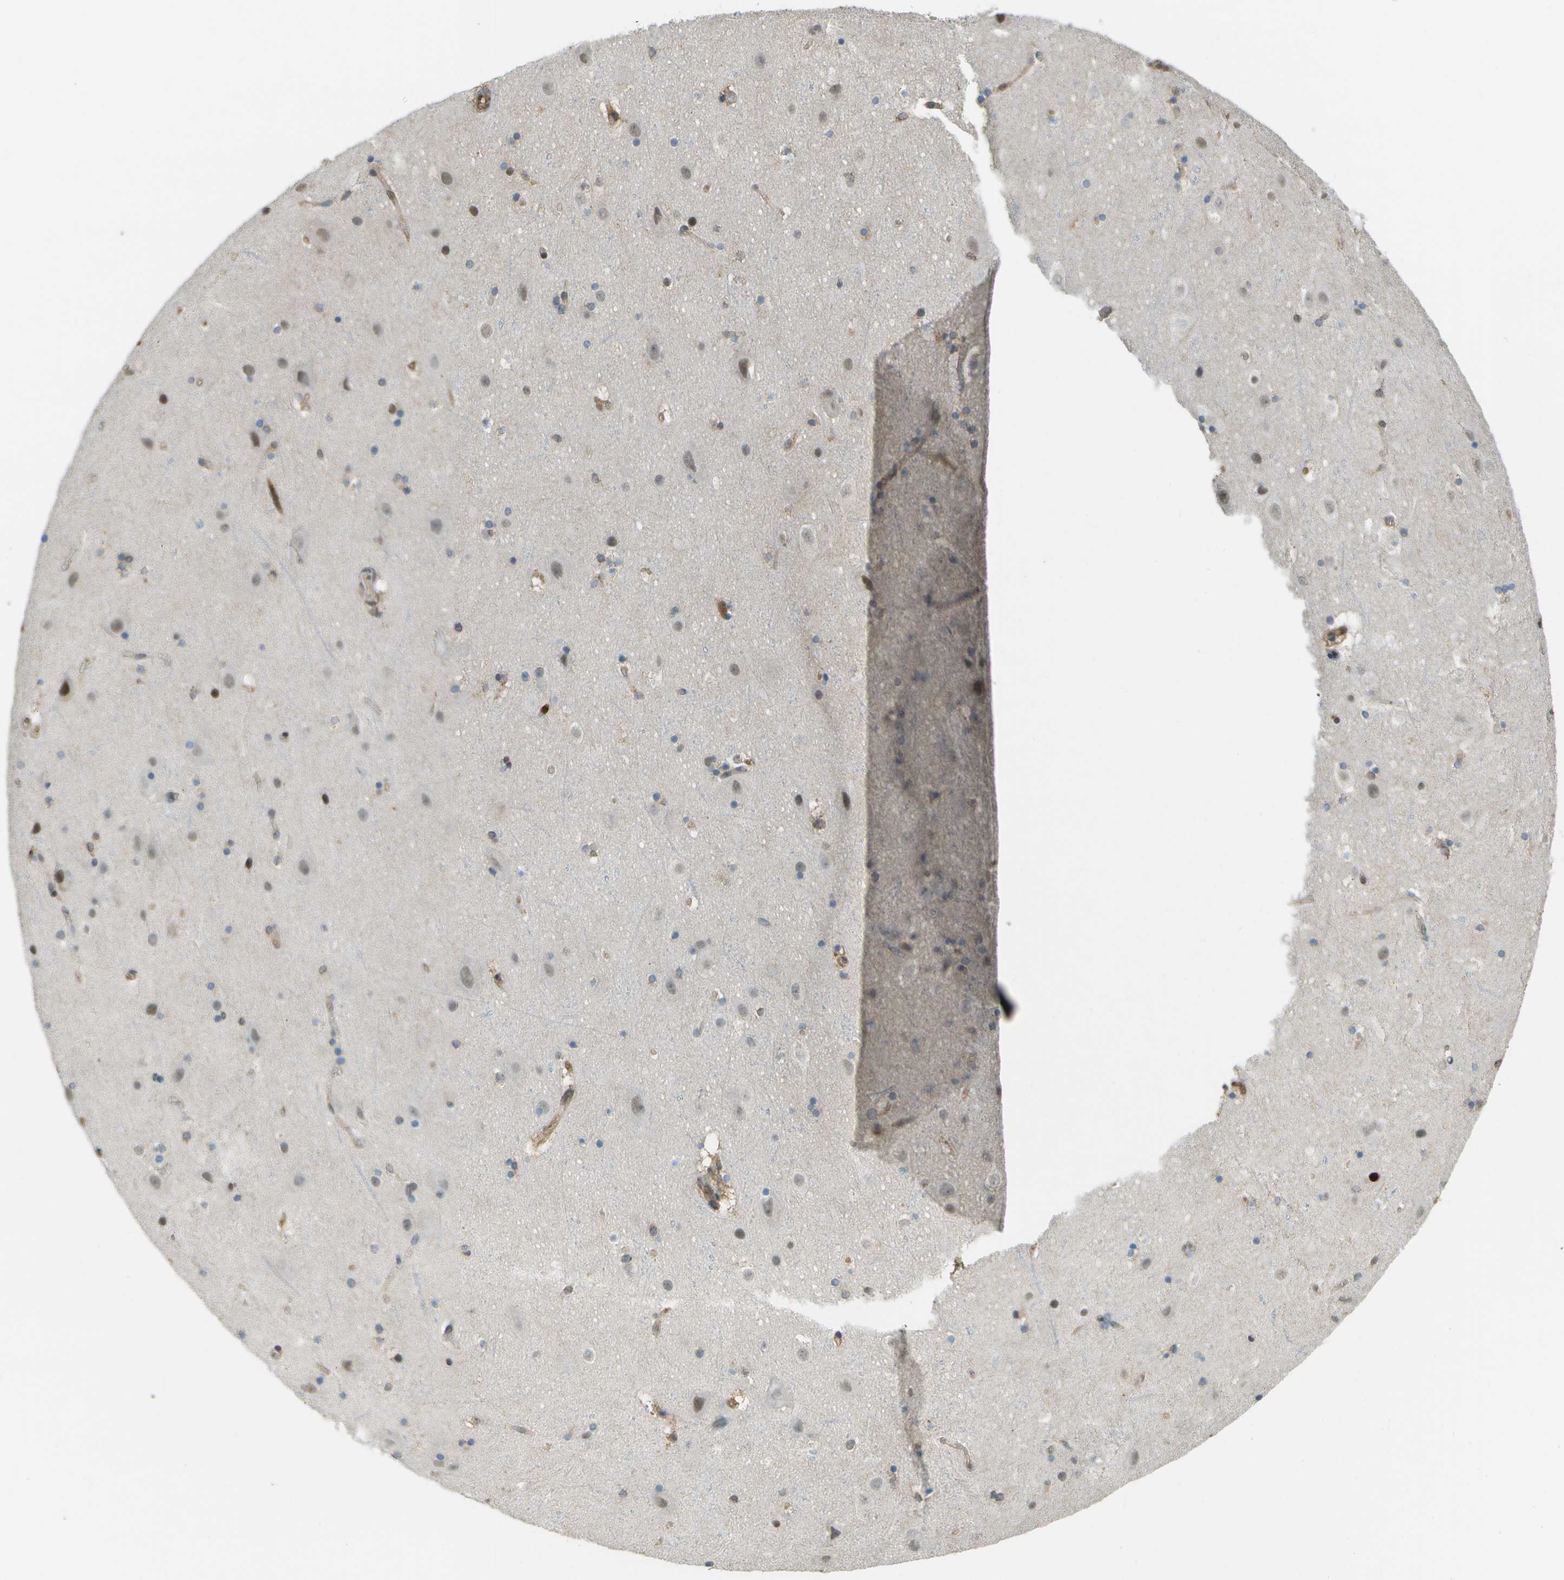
{"staining": {"intensity": "weak", "quantity": ">75%", "location": "cytoplasmic/membranous"}, "tissue": "cerebral cortex", "cell_type": "Endothelial cells", "image_type": "normal", "snomed": [{"axis": "morphology", "description": "Normal tissue, NOS"}, {"axis": "topography", "description": "Cerebral cortex"}], "caption": "High-power microscopy captured an IHC photomicrograph of normal cerebral cortex, revealing weak cytoplasmic/membranous positivity in about >75% of endothelial cells.", "gene": "CACHD1", "patient": {"sex": "male", "age": 45}}